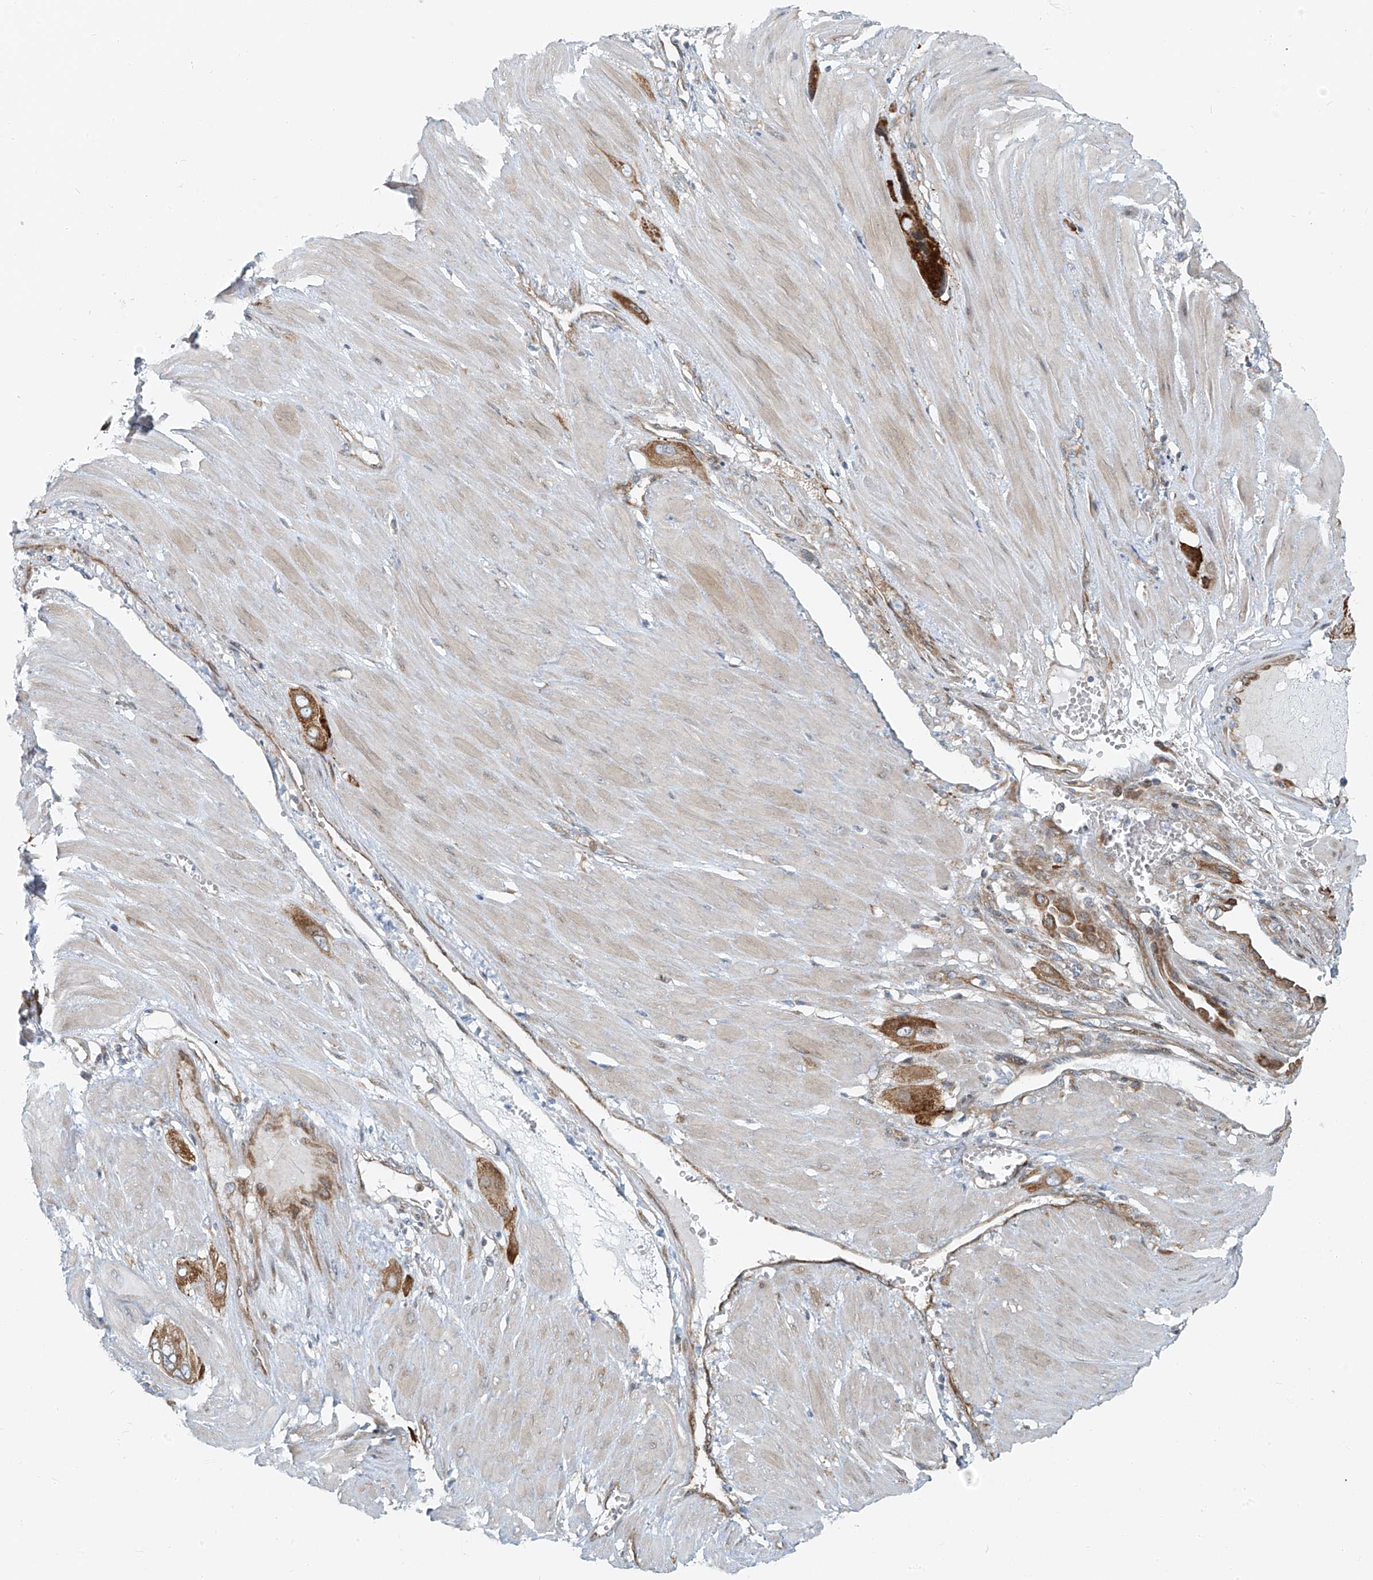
{"staining": {"intensity": "moderate", "quantity": ">75%", "location": "cytoplasmic/membranous"}, "tissue": "cervical cancer", "cell_type": "Tumor cells", "image_type": "cancer", "snomed": [{"axis": "morphology", "description": "Squamous cell carcinoma, NOS"}, {"axis": "topography", "description": "Cervix"}], "caption": "Protein positivity by immunohistochemistry (IHC) shows moderate cytoplasmic/membranous expression in approximately >75% of tumor cells in cervical squamous cell carcinoma.", "gene": "HIC2", "patient": {"sex": "female", "age": 34}}